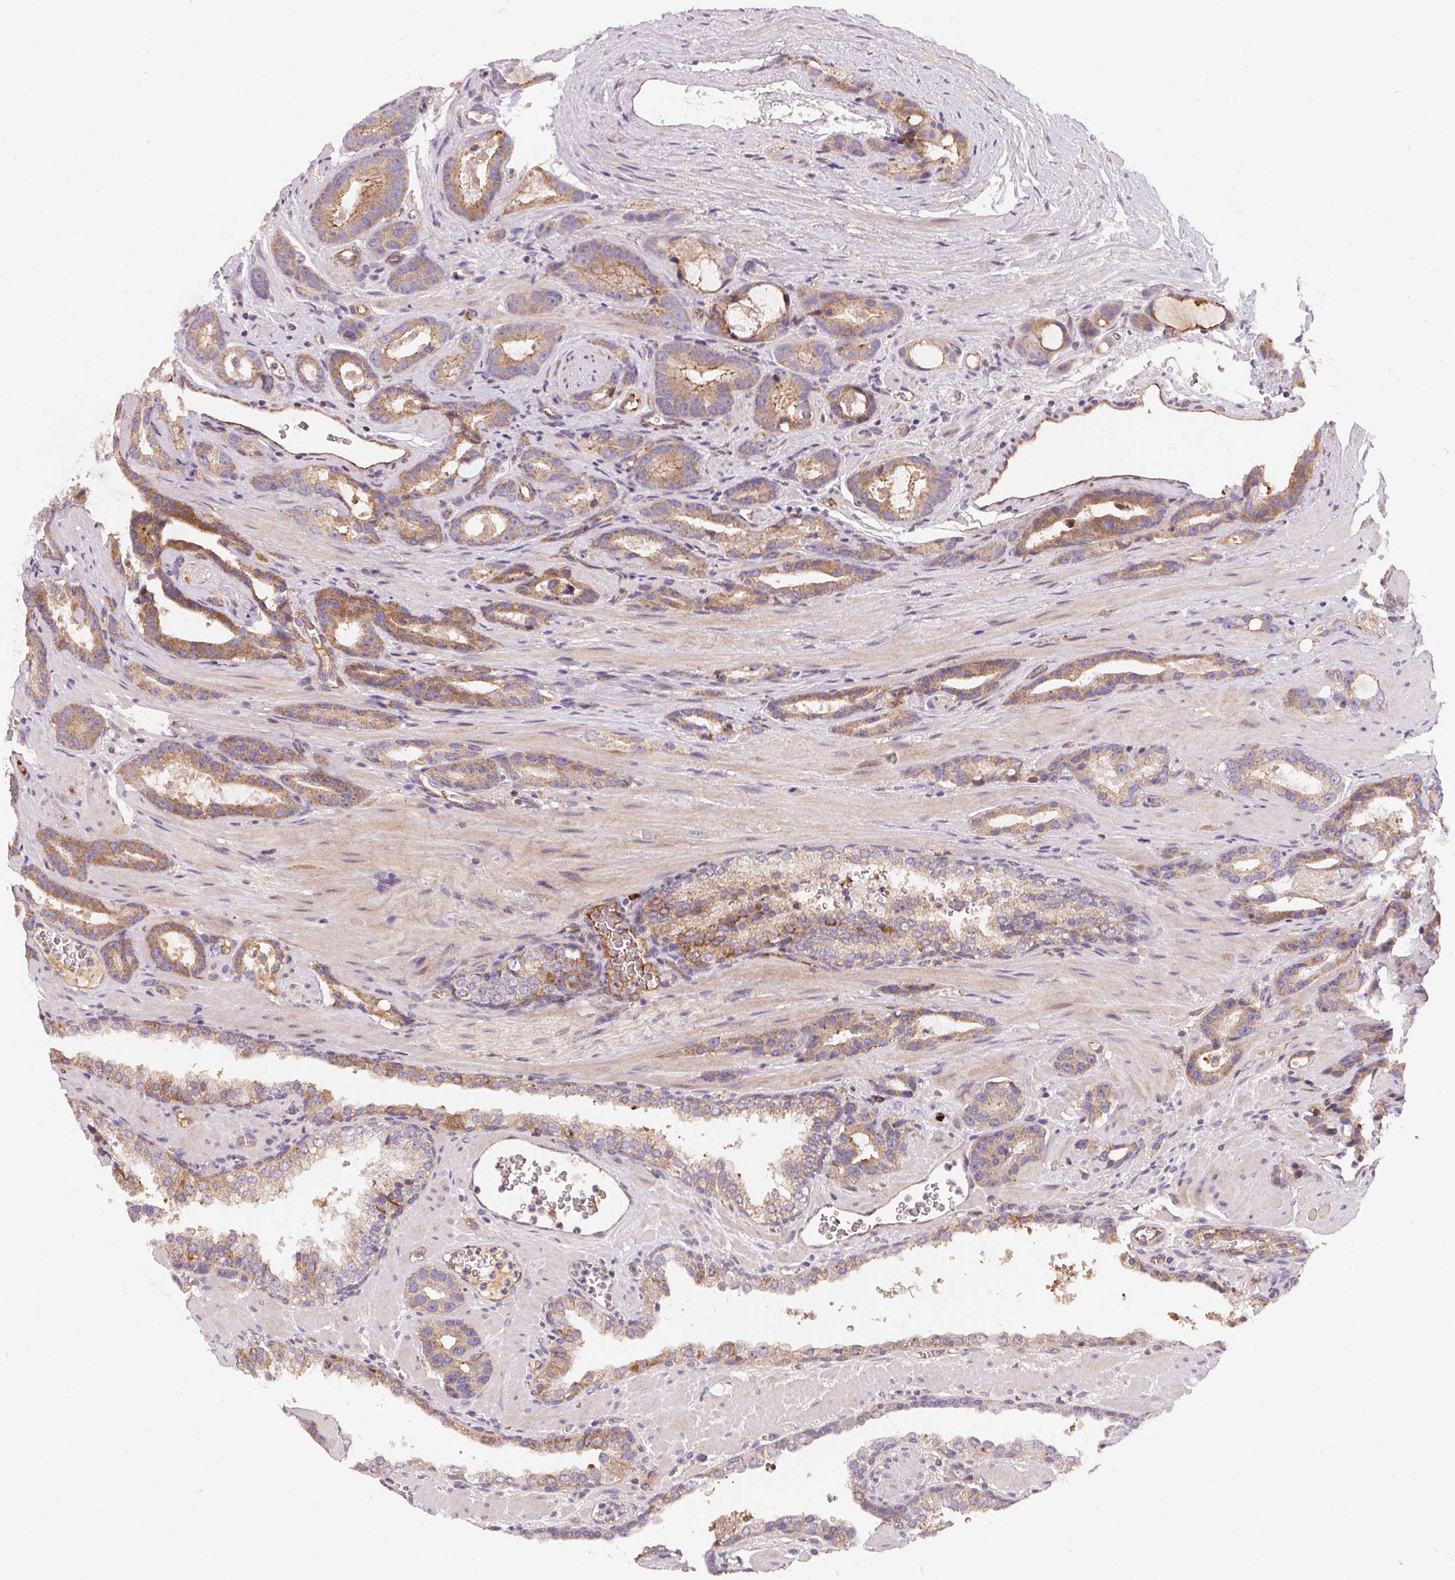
{"staining": {"intensity": "moderate", "quantity": "25%-75%", "location": "cytoplasmic/membranous"}, "tissue": "prostate cancer", "cell_type": "Tumor cells", "image_type": "cancer", "snomed": [{"axis": "morphology", "description": "Adenocarcinoma, High grade"}, {"axis": "topography", "description": "Prostate"}], "caption": "Prostate cancer (adenocarcinoma (high-grade)) tissue reveals moderate cytoplasmic/membranous staining in approximately 25%-75% of tumor cells, visualized by immunohistochemistry. (Brightfield microscopy of DAB IHC at high magnification).", "gene": "APLP1", "patient": {"sex": "male", "age": 65}}